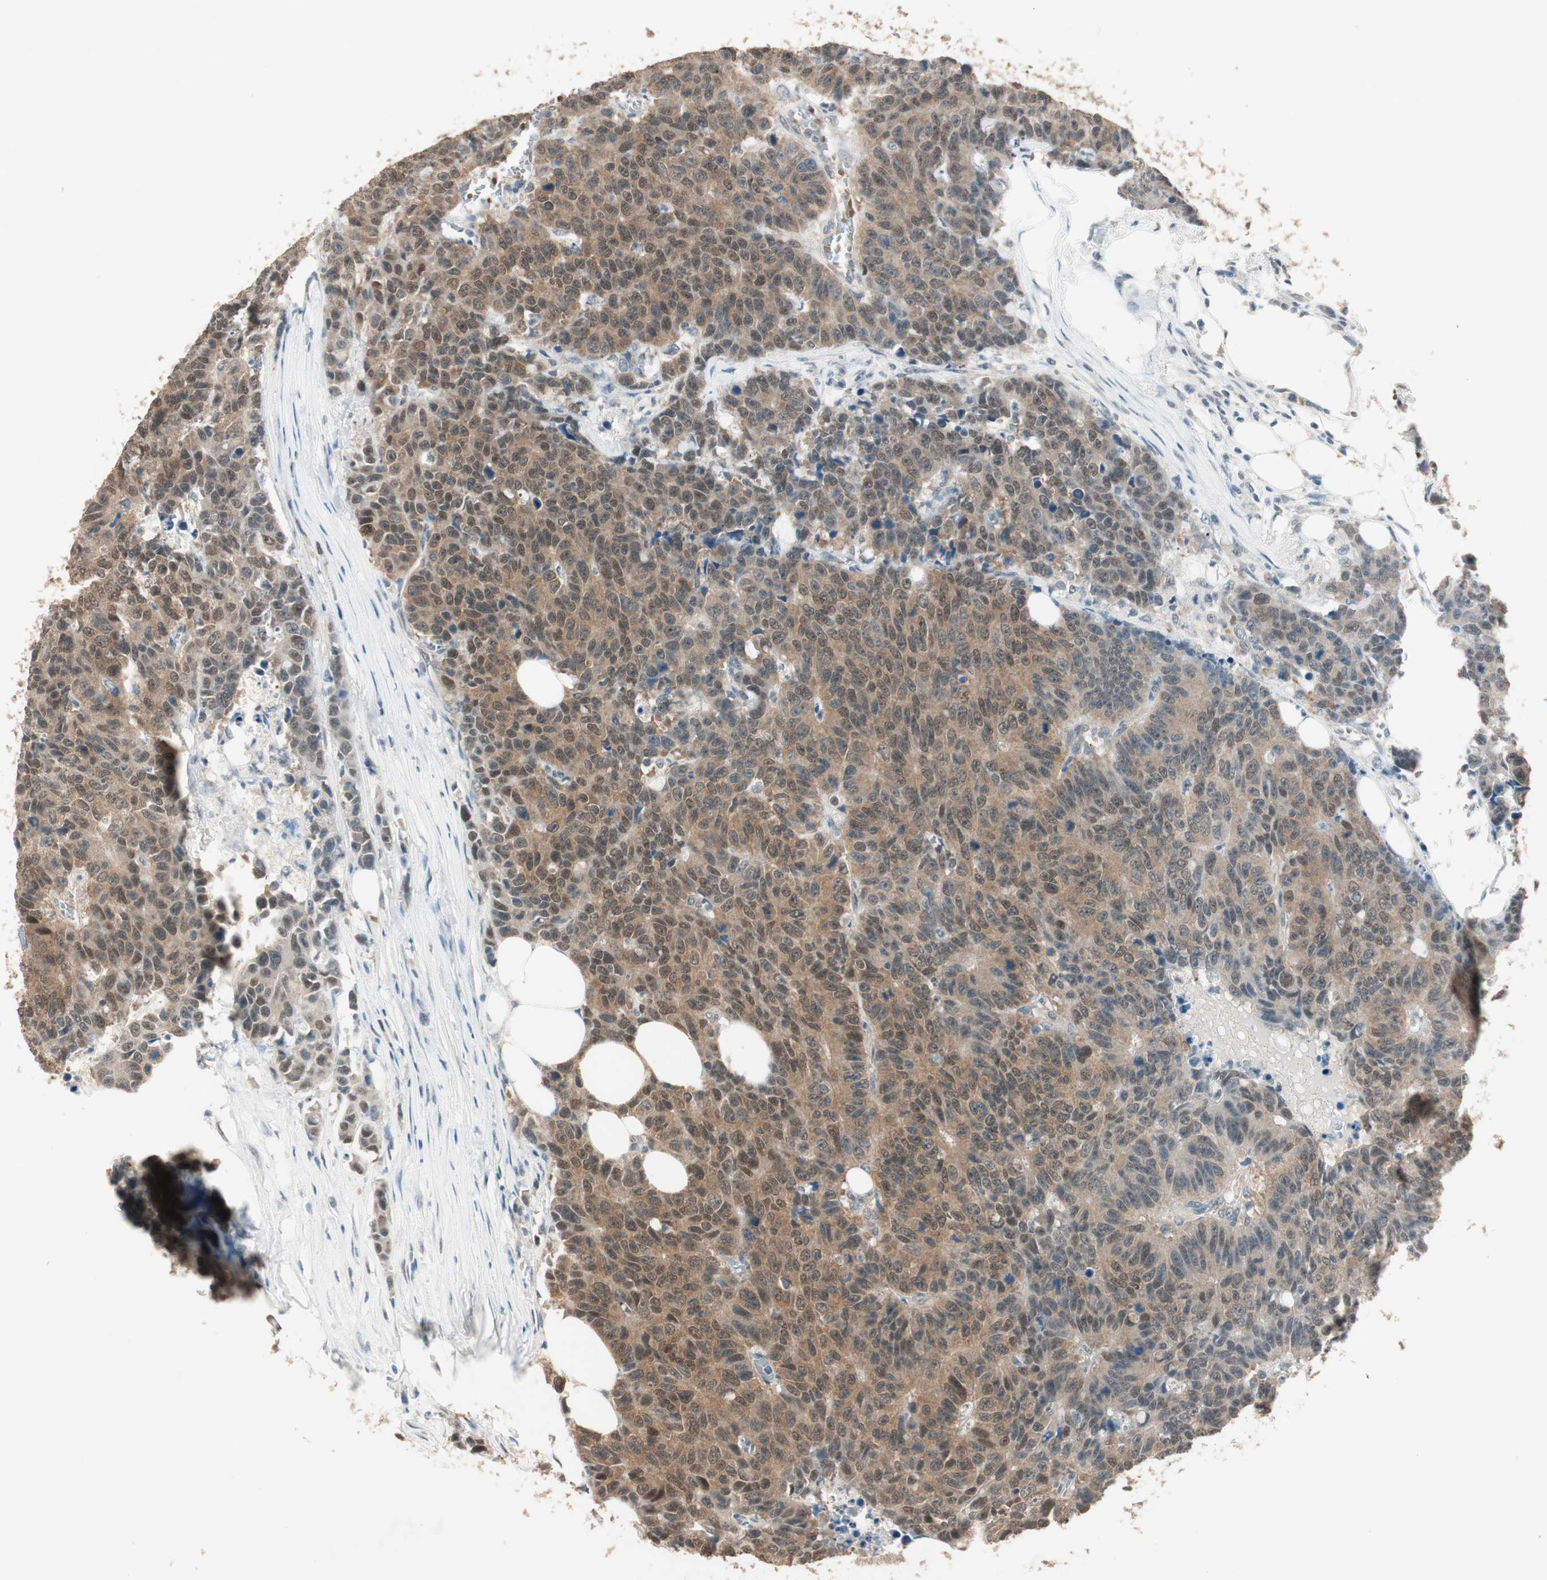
{"staining": {"intensity": "moderate", "quantity": "25%-75%", "location": "cytoplasmic/membranous,nuclear"}, "tissue": "colorectal cancer", "cell_type": "Tumor cells", "image_type": "cancer", "snomed": [{"axis": "morphology", "description": "Adenocarcinoma, NOS"}, {"axis": "topography", "description": "Colon"}], "caption": "Immunohistochemical staining of human adenocarcinoma (colorectal) shows medium levels of moderate cytoplasmic/membranous and nuclear protein expression in approximately 25%-75% of tumor cells.", "gene": "USP5", "patient": {"sex": "female", "age": 86}}